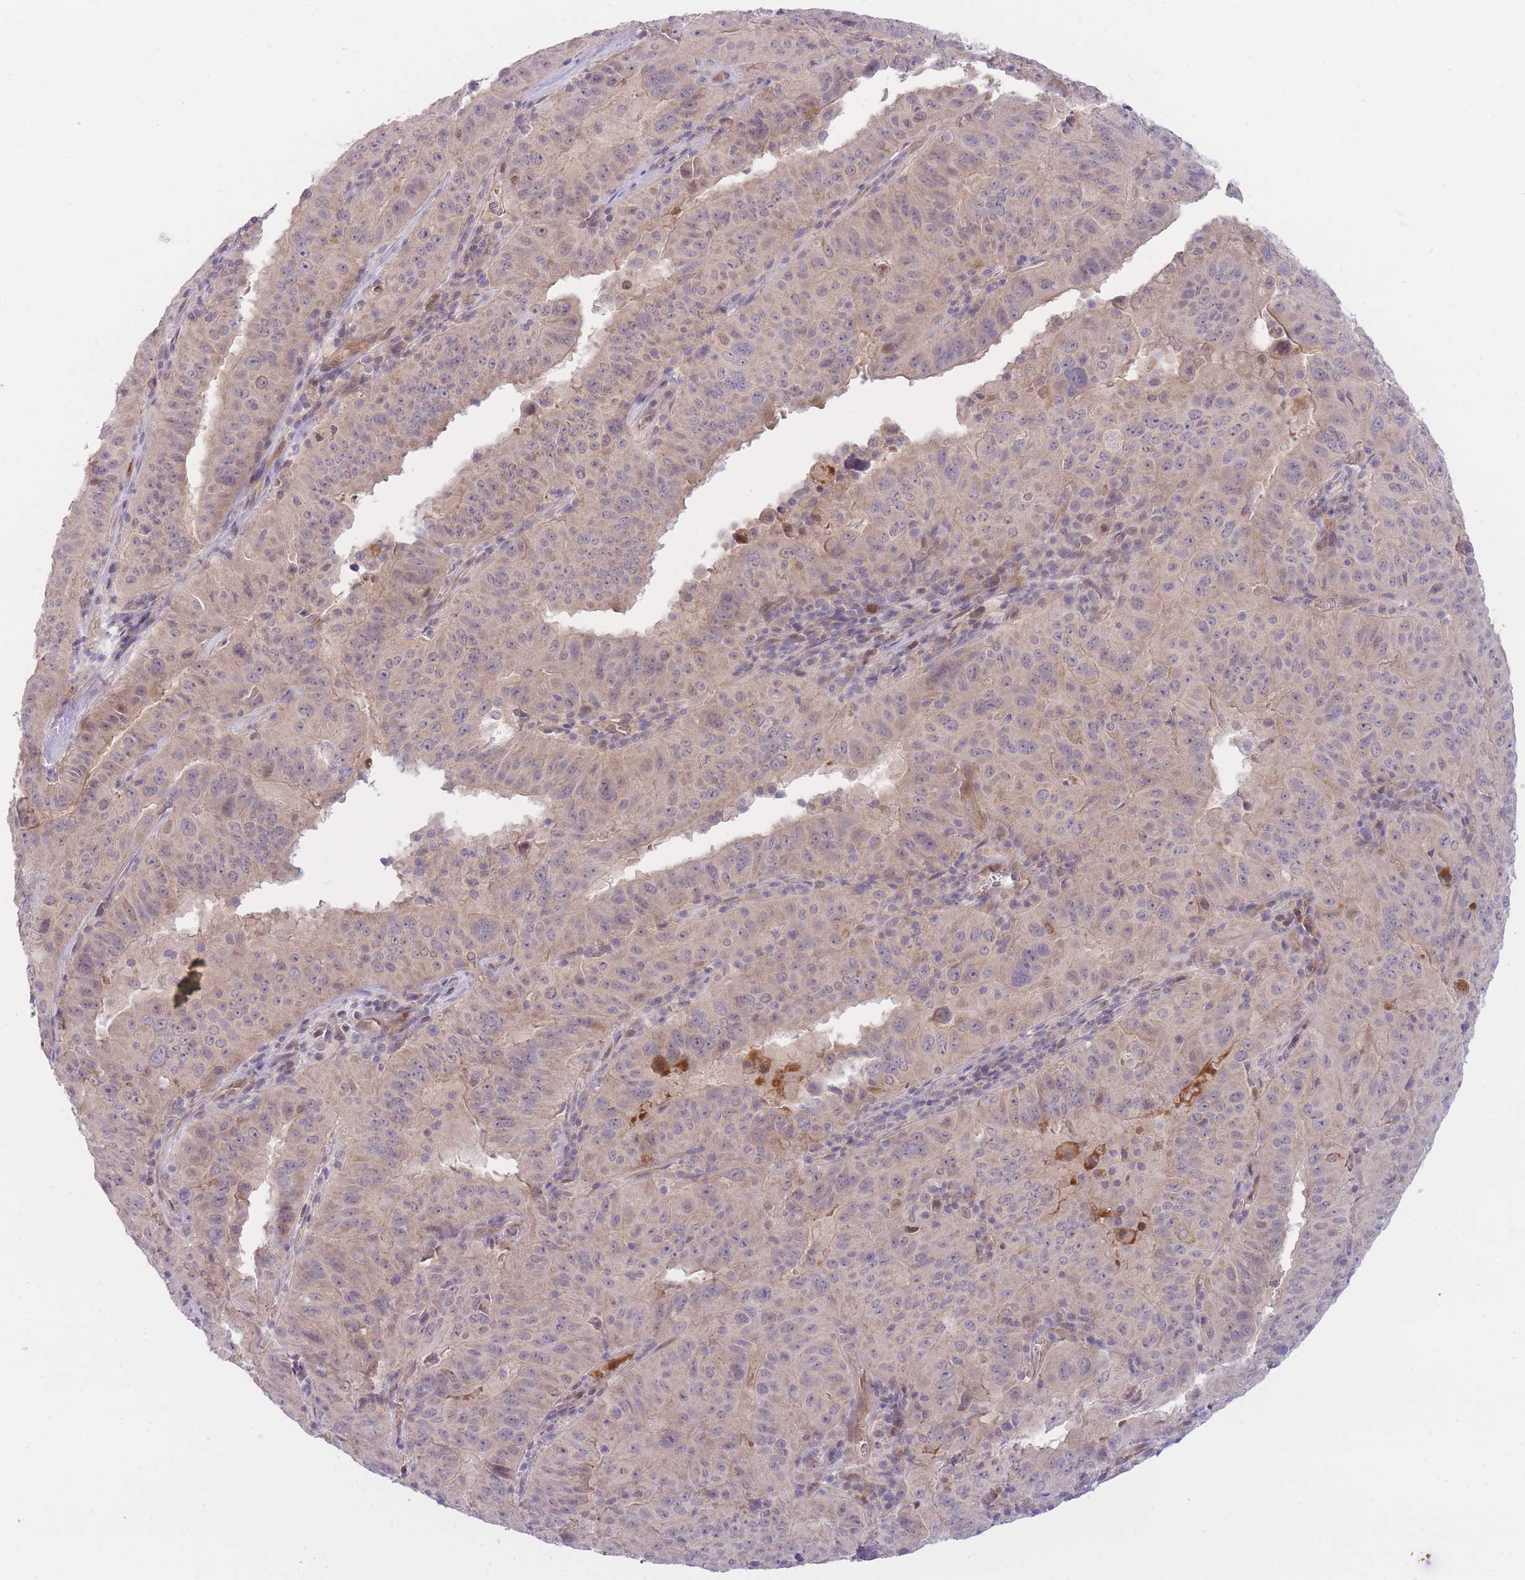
{"staining": {"intensity": "weak", "quantity": "25%-75%", "location": "cytoplasmic/membranous"}, "tissue": "pancreatic cancer", "cell_type": "Tumor cells", "image_type": "cancer", "snomed": [{"axis": "morphology", "description": "Adenocarcinoma, NOS"}, {"axis": "topography", "description": "Pancreas"}], "caption": "Pancreatic cancer (adenocarcinoma) tissue reveals weak cytoplasmic/membranous expression in about 25%-75% of tumor cells, visualized by immunohistochemistry. The protein is shown in brown color, while the nuclei are stained blue.", "gene": "CDC25B", "patient": {"sex": "male", "age": 63}}